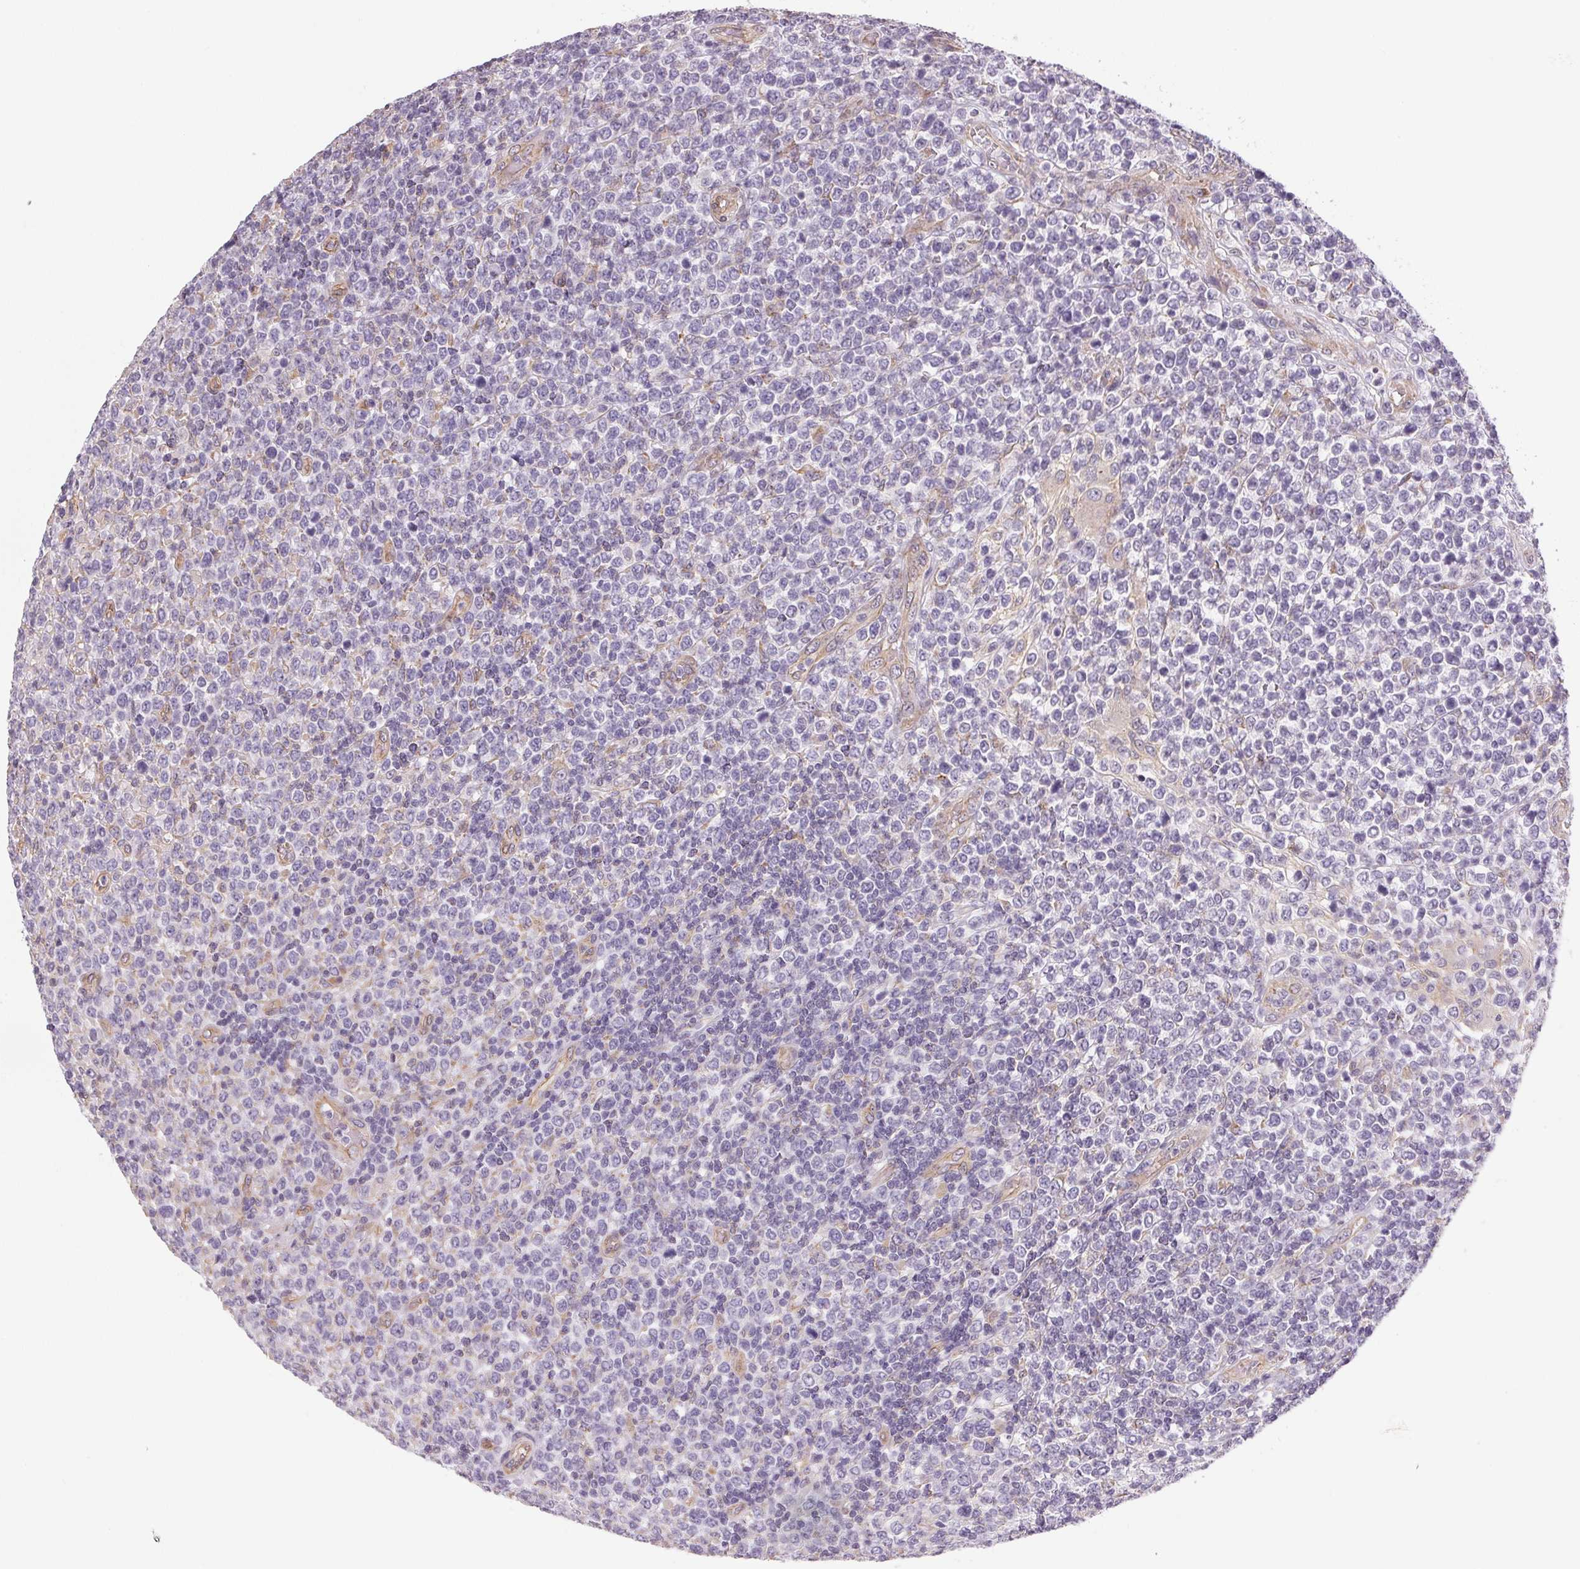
{"staining": {"intensity": "negative", "quantity": "none", "location": "none"}, "tissue": "lymphoma", "cell_type": "Tumor cells", "image_type": "cancer", "snomed": [{"axis": "morphology", "description": "Malignant lymphoma, non-Hodgkin's type, High grade"}, {"axis": "topography", "description": "Soft tissue"}], "caption": "Immunohistochemistry photomicrograph of high-grade malignant lymphoma, non-Hodgkin's type stained for a protein (brown), which reveals no expression in tumor cells.", "gene": "PLA2G4F", "patient": {"sex": "female", "age": 56}}